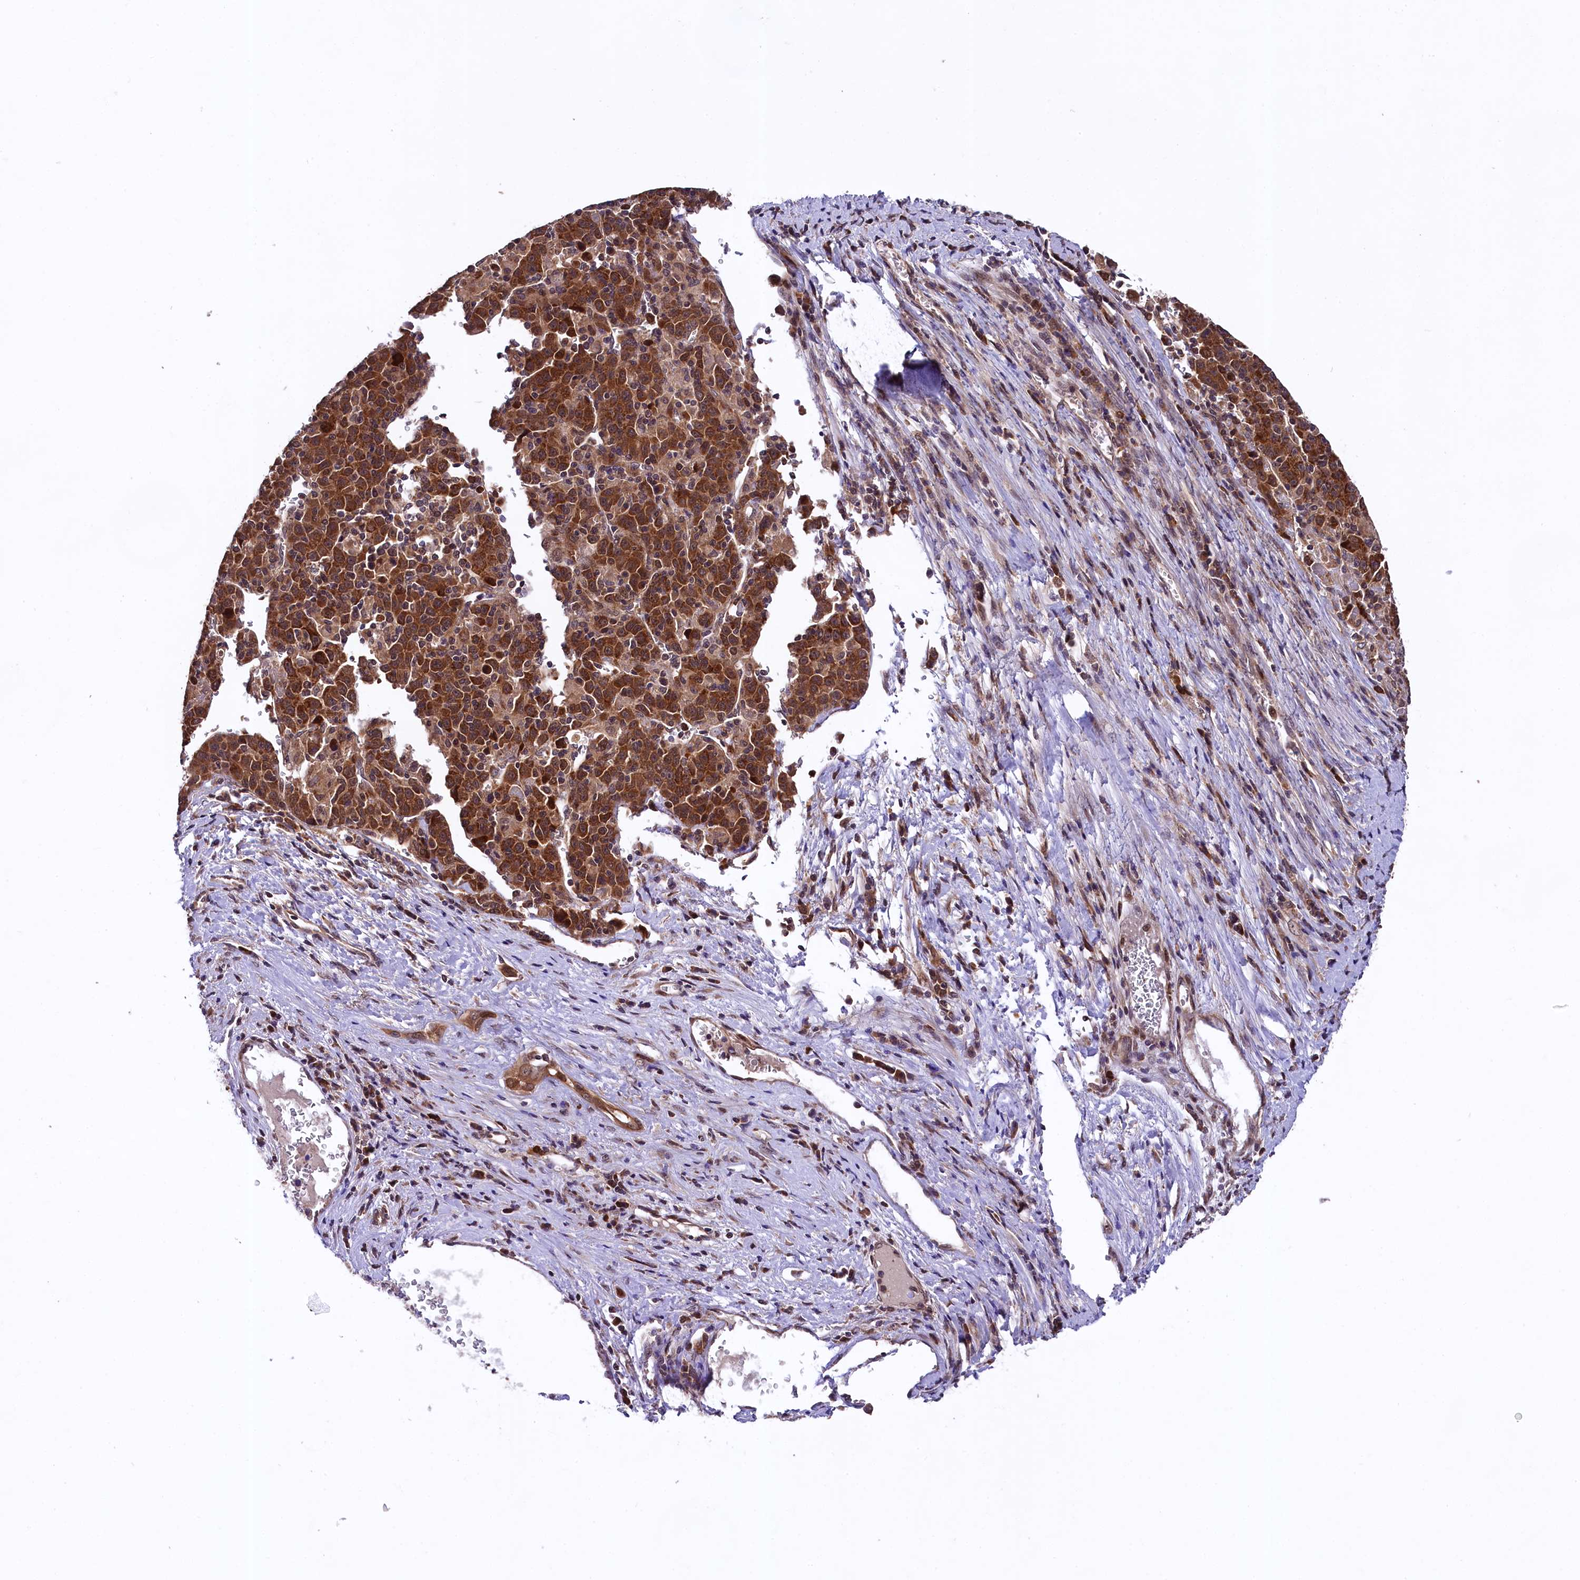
{"staining": {"intensity": "strong", "quantity": ">75%", "location": "cytoplasmic/membranous"}, "tissue": "liver cancer", "cell_type": "Tumor cells", "image_type": "cancer", "snomed": [{"axis": "morphology", "description": "Carcinoma, Hepatocellular, NOS"}, {"axis": "topography", "description": "Liver"}], "caption": "There is high levels of strong cytoplasmic/membranous expression in tumor cells of liver hepatocellular carcinoma, as demonstrated by immunohistochemical staining (brown color).", "gene": "DOHH", "patient": {"sex": "female", "age": 53}}